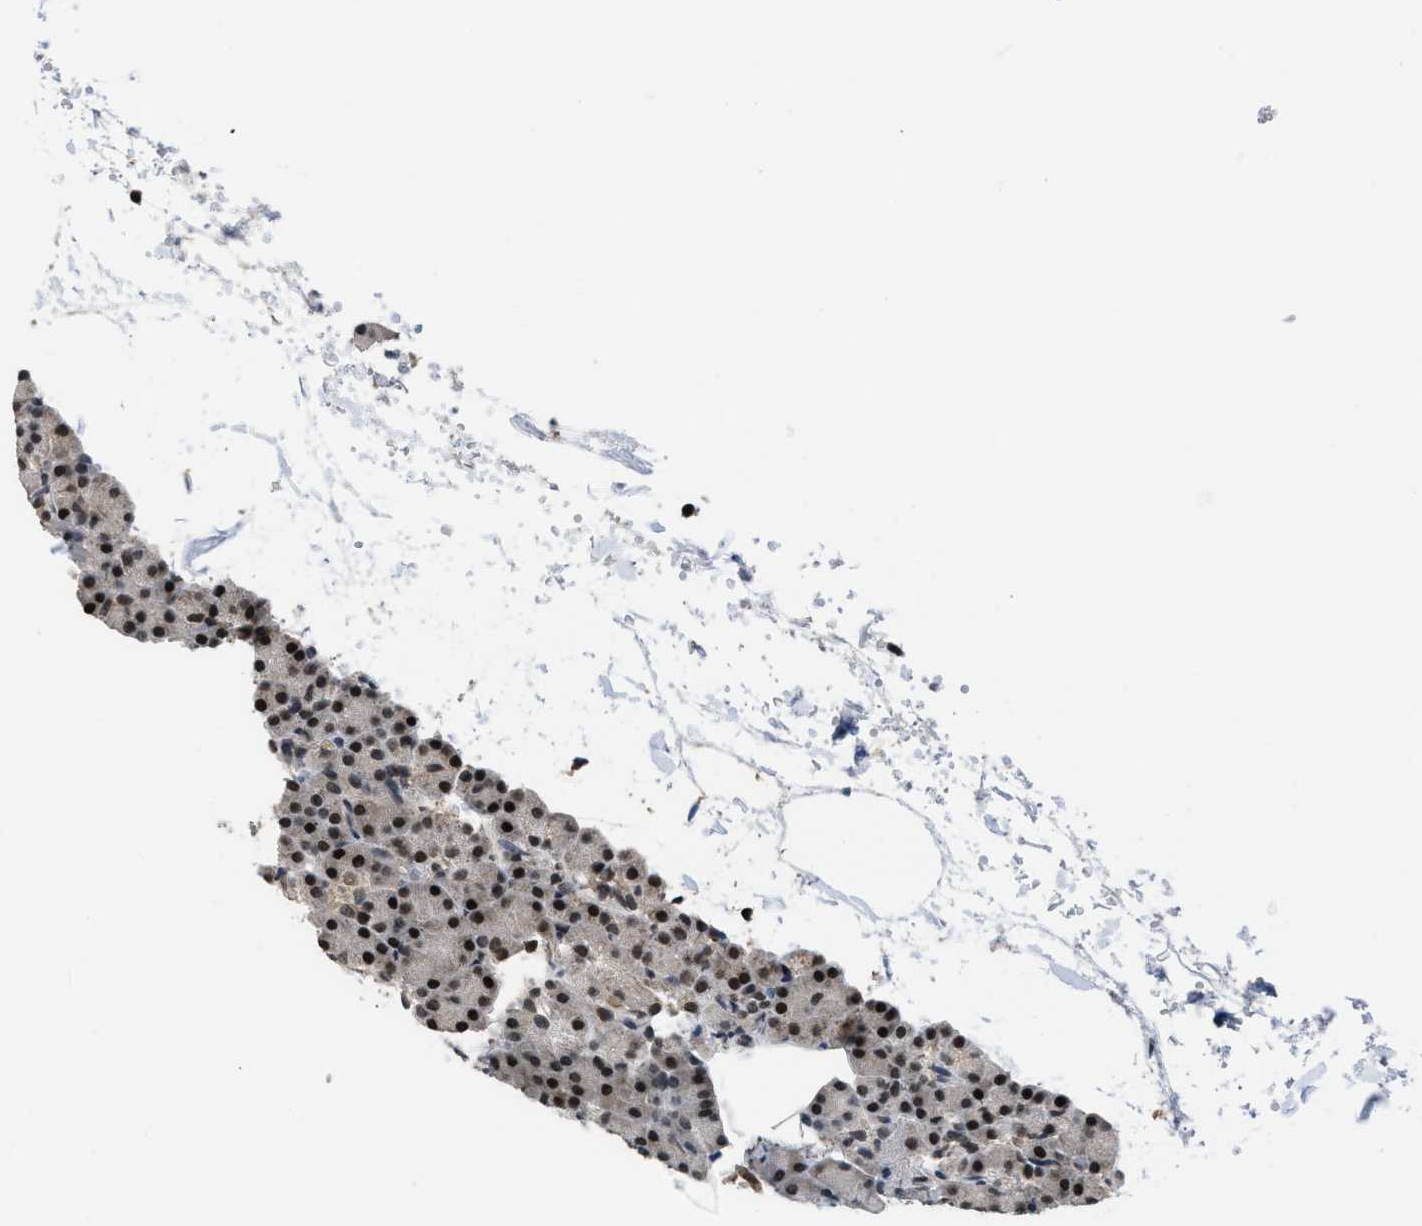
{"staining": {"intensity": "strong", "quantity": ">75%", "location": "cytoplasmic/membranous,nuclear"}, "tissue": "pancreas", "cell_type": "Exocrine glandular cells", "image_type": "normal", "snomed": [{"axis": "morphology", "description": "Normal tissue, NOS"}, {"axis": "topography", "description": "Pancreas"}], "caption": "Strong cytoplasmic/membranous,nuclear expression for a protein is present in approximately >75% of exocrine glandular cells of benign pancreas using immunohistochemistry.", "gene": "CUL4B", "patient": {"sex": "female", "age": 43}}